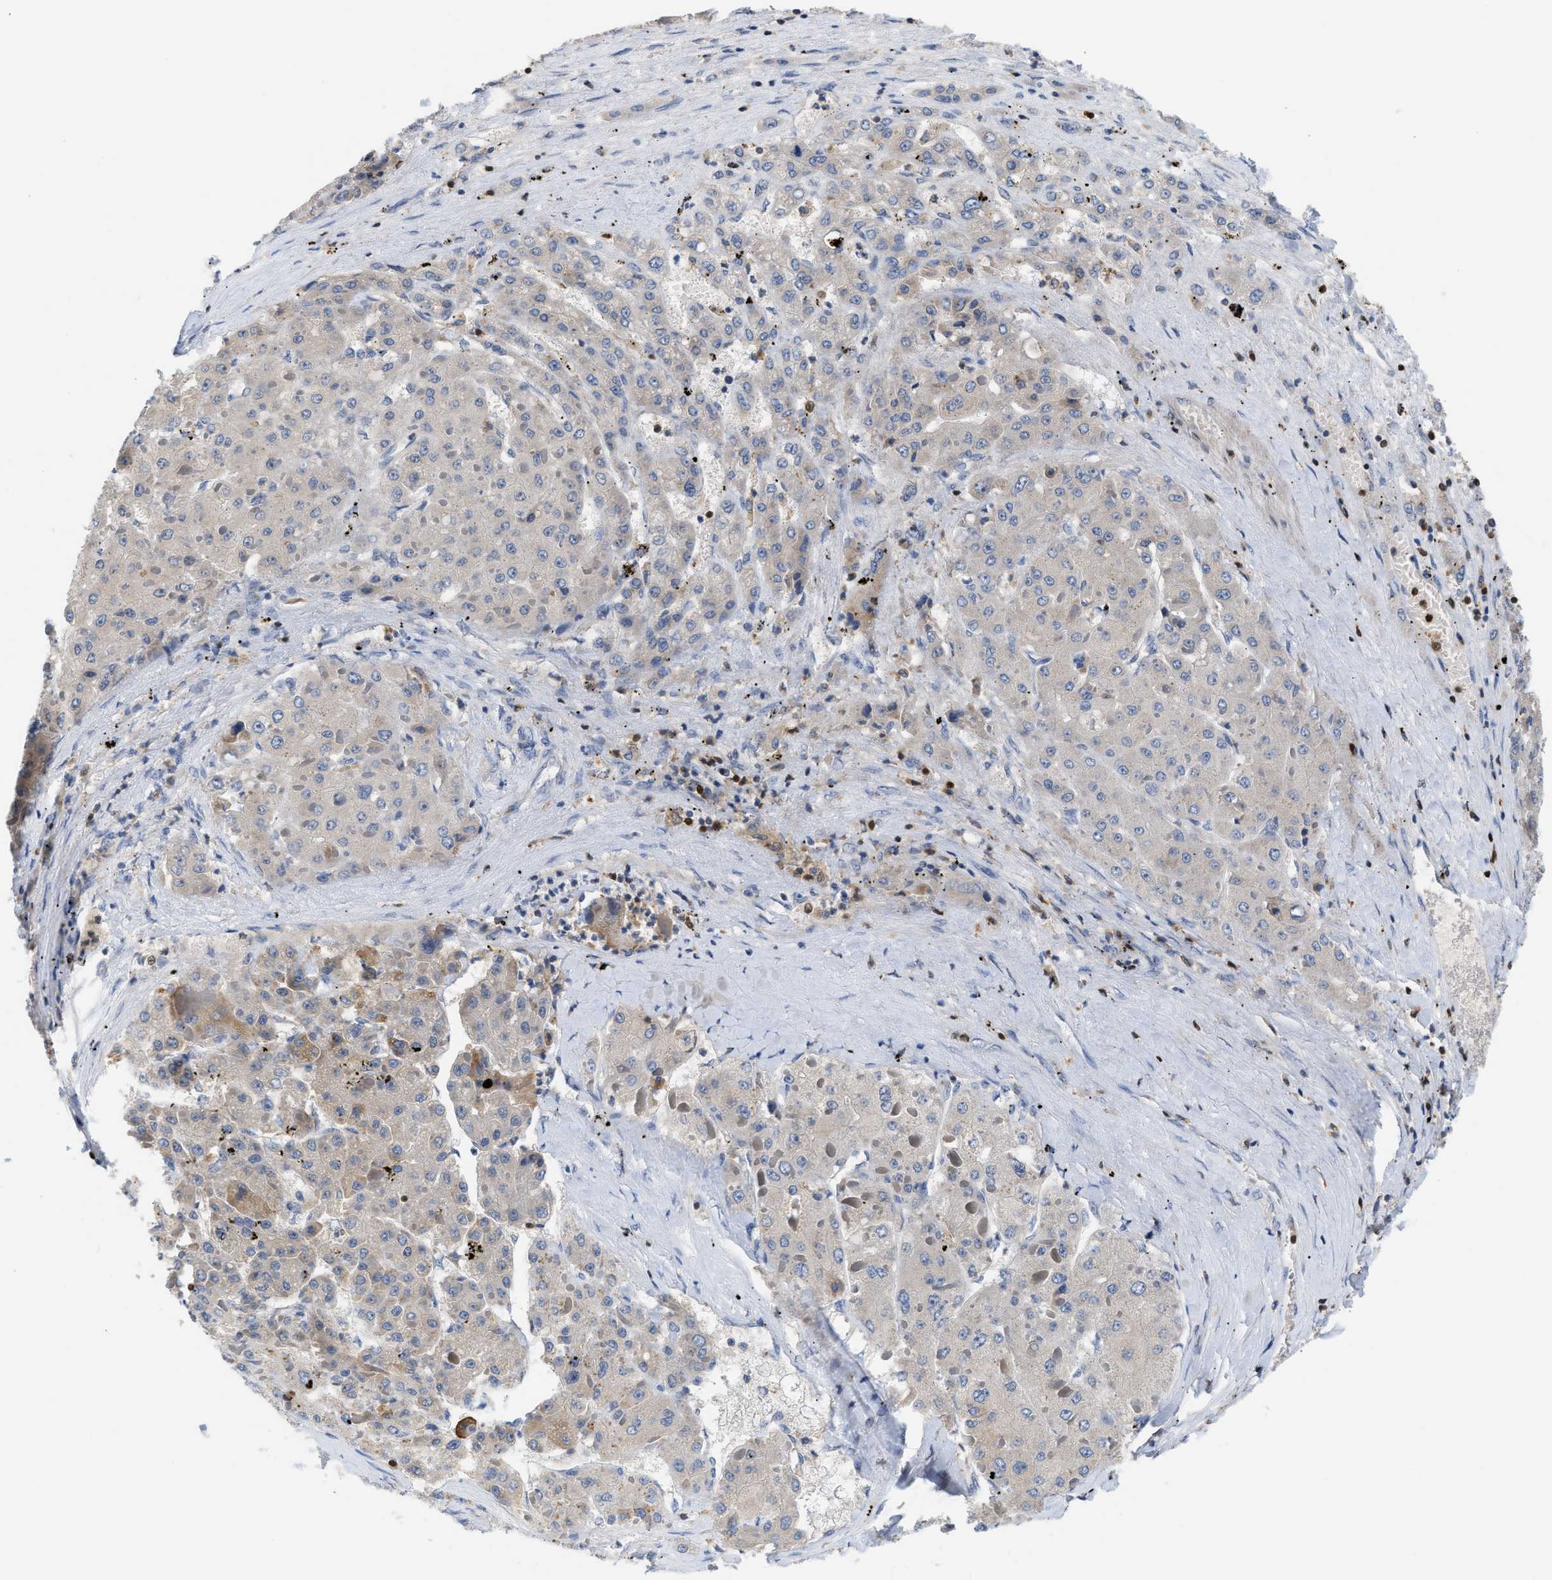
{"staining": {"intensity": "weak", "quantity": "<25%", "location": "cytoplasmic/membranous"}, "tissue": "liver cancer", "cell_type": "Tumor cells", "image_type": "cancer", "snomed": [{"axis": "morphology", "description": "Carcinoma, Hepatocellular, NOS"}, {"axis": "topography", "description": "Liver"}], "caption": "Immunohistochemistry micrograph of liver cancer stained for a protein (brown), which exhibits no positivity in tumor cells. (Brightfield microscopy of DAB (3,3'-diaminobenzidine) immunohistochemistry (IHC) at high magnification).", "gene": "SLIT2", "patient": {"sex": "female", "age": 73}}